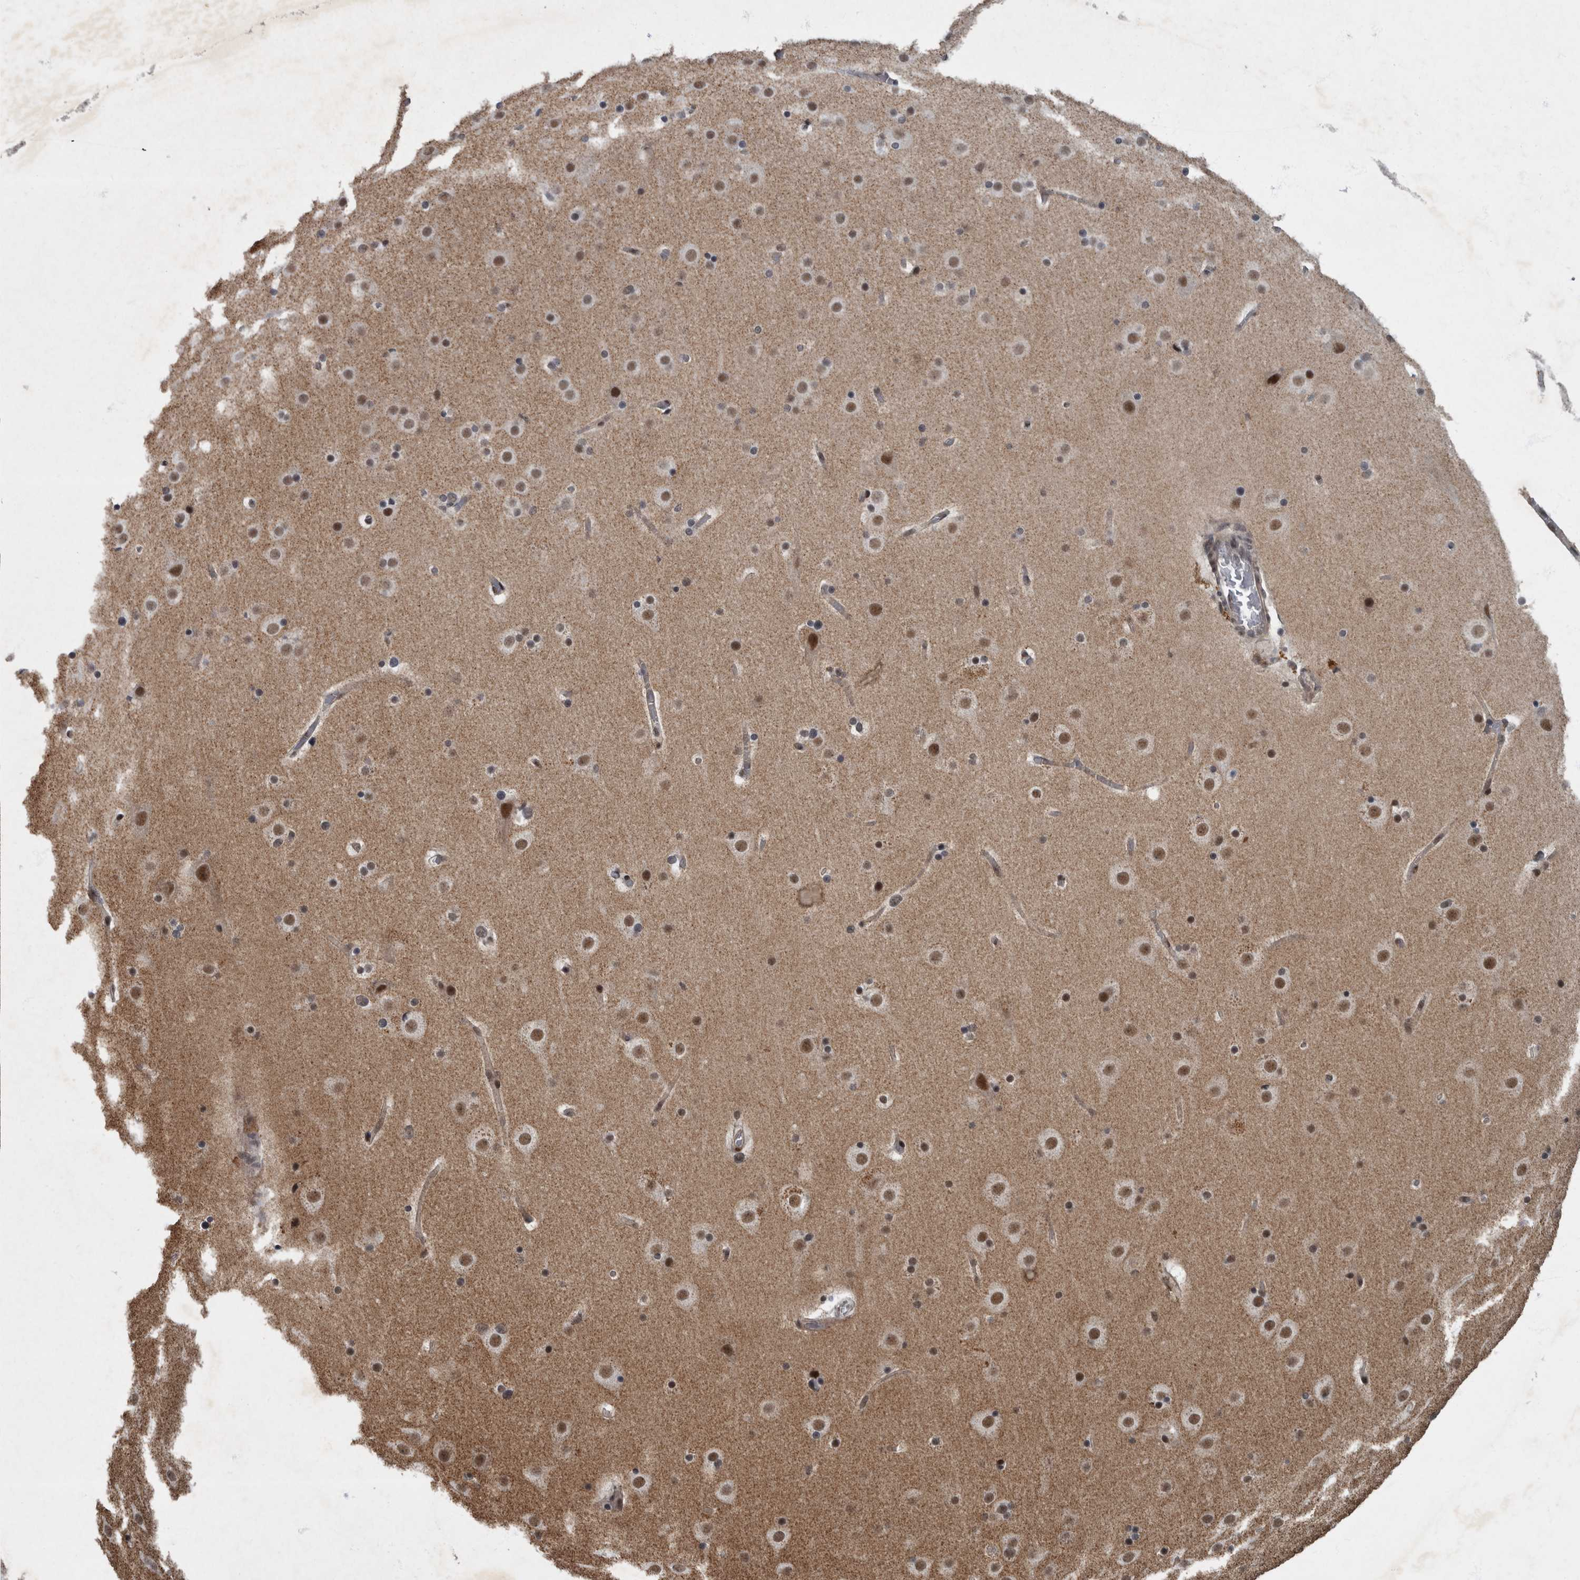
{"staining": {"intensity": "weak", "quantity": "25%-75%", "location": "nuclear"}, "tissue": "cerebral cortex", "cell_type": "Endothelial cells", "image_type": "normal", "snomed": [{"axis": "morphology", "description": "Normal tissue, NOS"}, {"axis": "topography", "description": "Cerebral cortex"}], "caption": "Immunohistochemical staining of normal human cerebral cortex reveals 25%-75% levels of weak nuclear protein staining in about 25%-75% of endothelial cells.", "gene": "WDR33", "patient": {"sex": "male", "age": 57}}